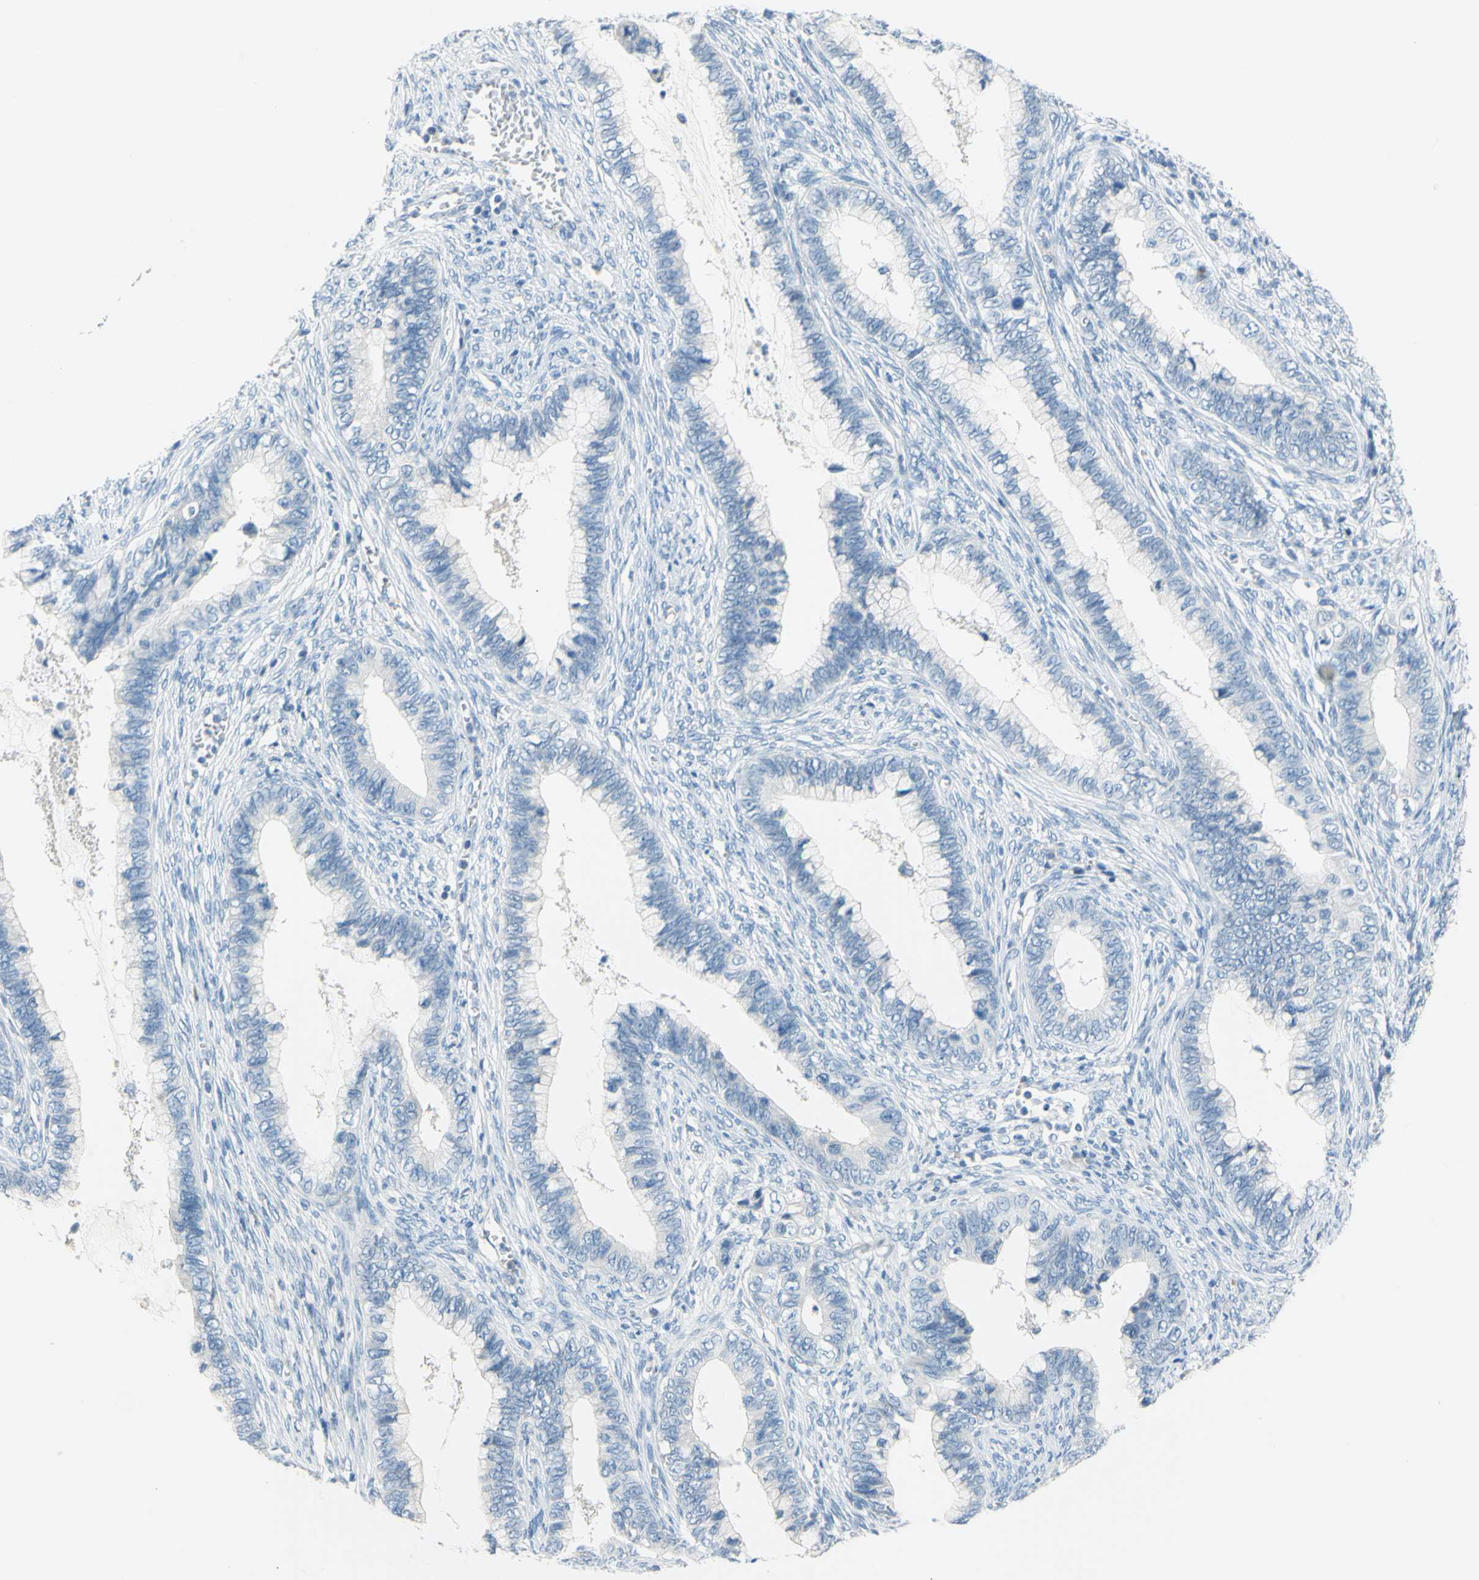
{"staining": {"intensity": "negative", "quantity": "none", "location": "none"}, "tissue": "cervical cancer", "cell_type": "Tumor cells", "image_type": "cancer", "snomed": [{"axis": "morphology", "description": "Adenocarcinoma, NOS"}, {"axis": "topography", "description": "Cervix"}], "caption": "Tumor cells show no significant protein staining in cervical cancer (adenocarcinoma). Brightfield microscopy of immunohistochemistry (IHC) stained with DAB (brown) and hematoxylin (blue), captured at high magnification.", "gene": "DCT", "patient": {"sex": "female", "age": 44}}